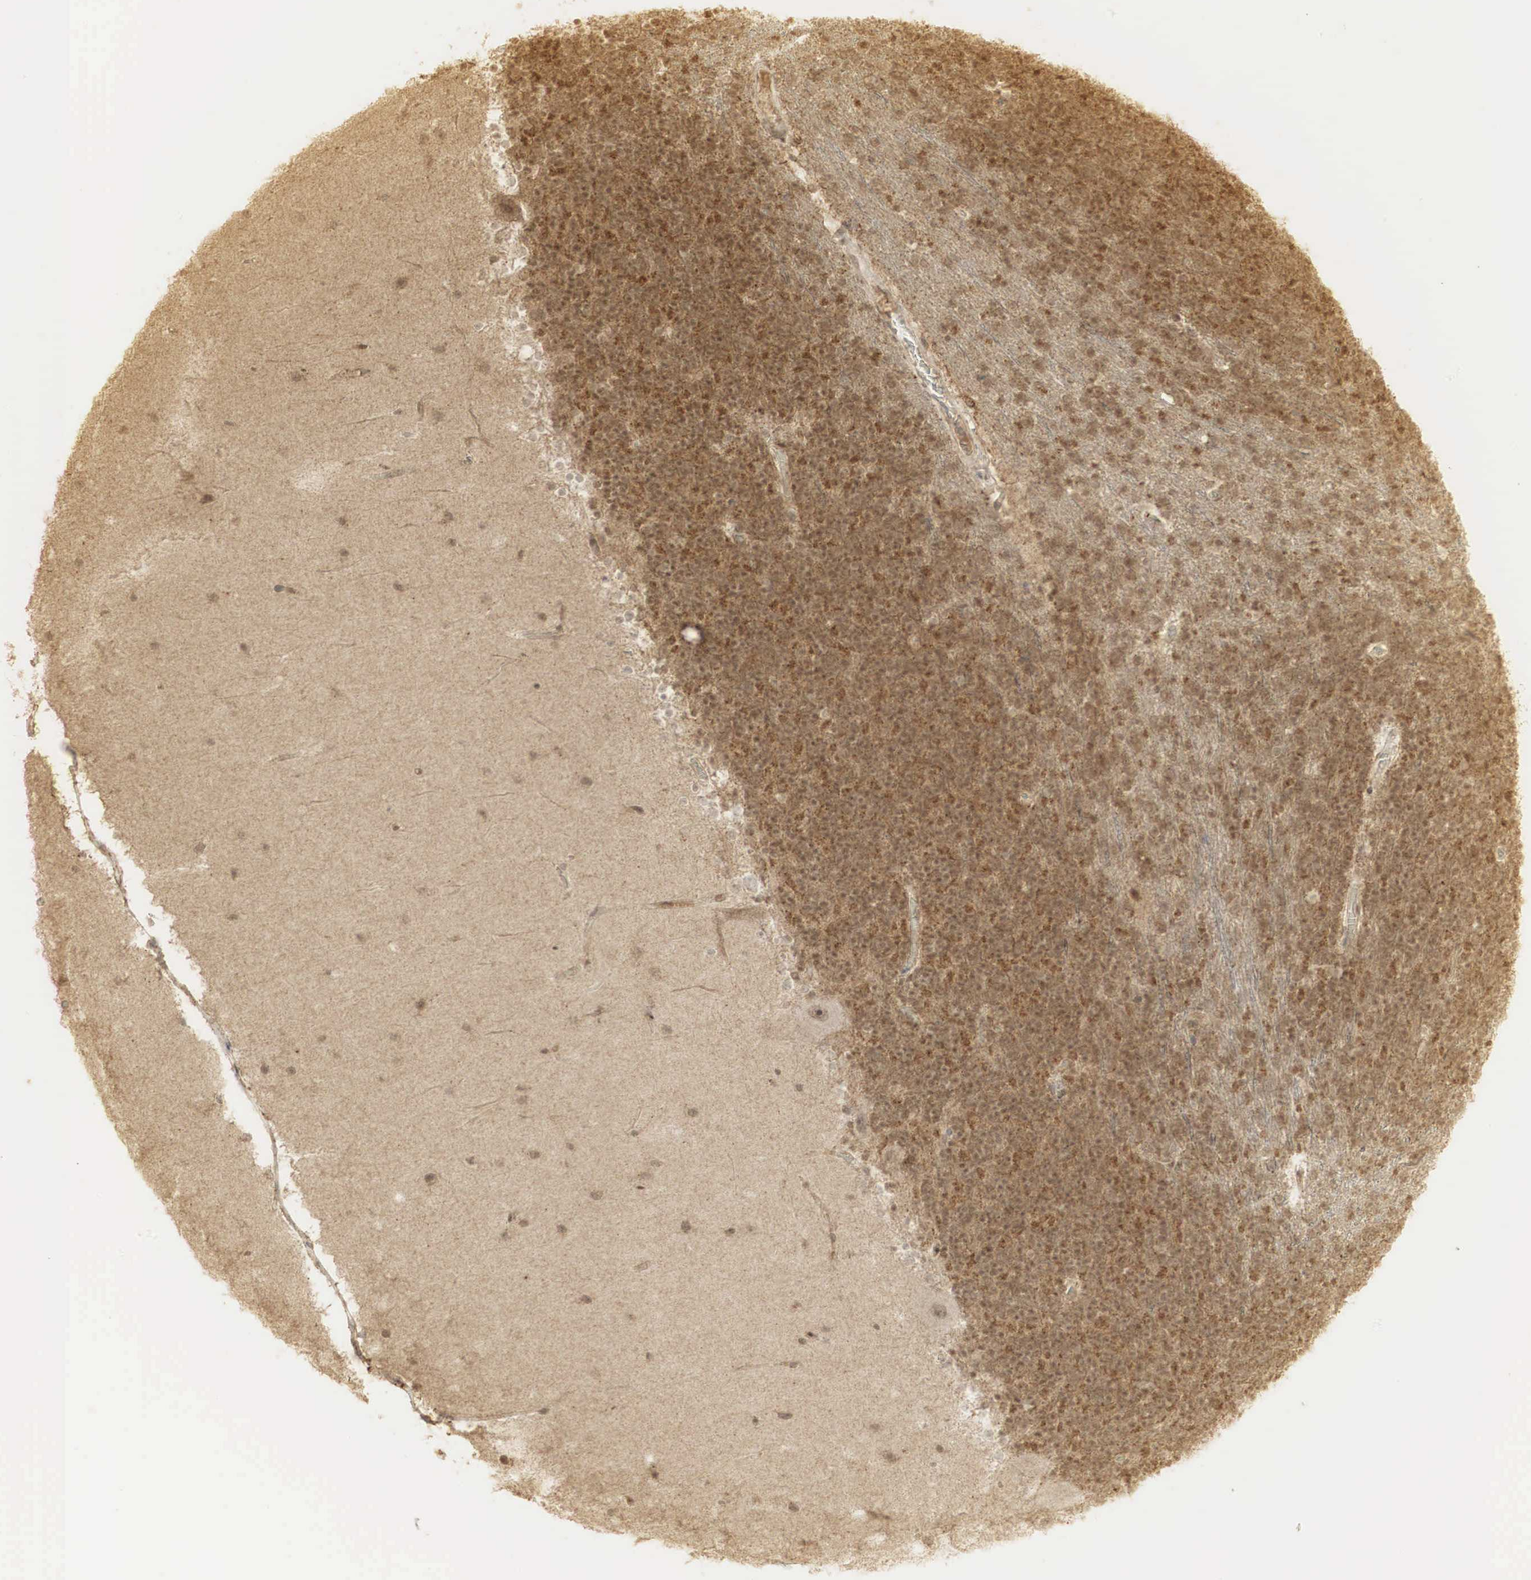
{"staining": {"intensity": "moderate", "quantity": "25%-75%", "location": "cytoplasmic/membranous,nuclear"}, "tissue": "cerebellum", "cell_type": "Cells in granular layer", "image_type": "normal", "snomed": [{"axis": "morphology", "description": "Normal tissue, NOS"}, {"axis": "topography", "description": "Cerebellum"}], "caption": "Immunohistochemical staining of benign human cerebellum demonstrates moderate cytoplasmic/membranous,nuclear protein staining in about 25%-75% of cells in granular layer. The staining was performed using DAB (3,3'-diaminobenzidine) to visualize the protein expression in brown, while the nuclei were stained in blue with hematoxylin (Magnification: 20x).", "gene": "RNF113A", "patient": {"sex": "female", "age": 19}}